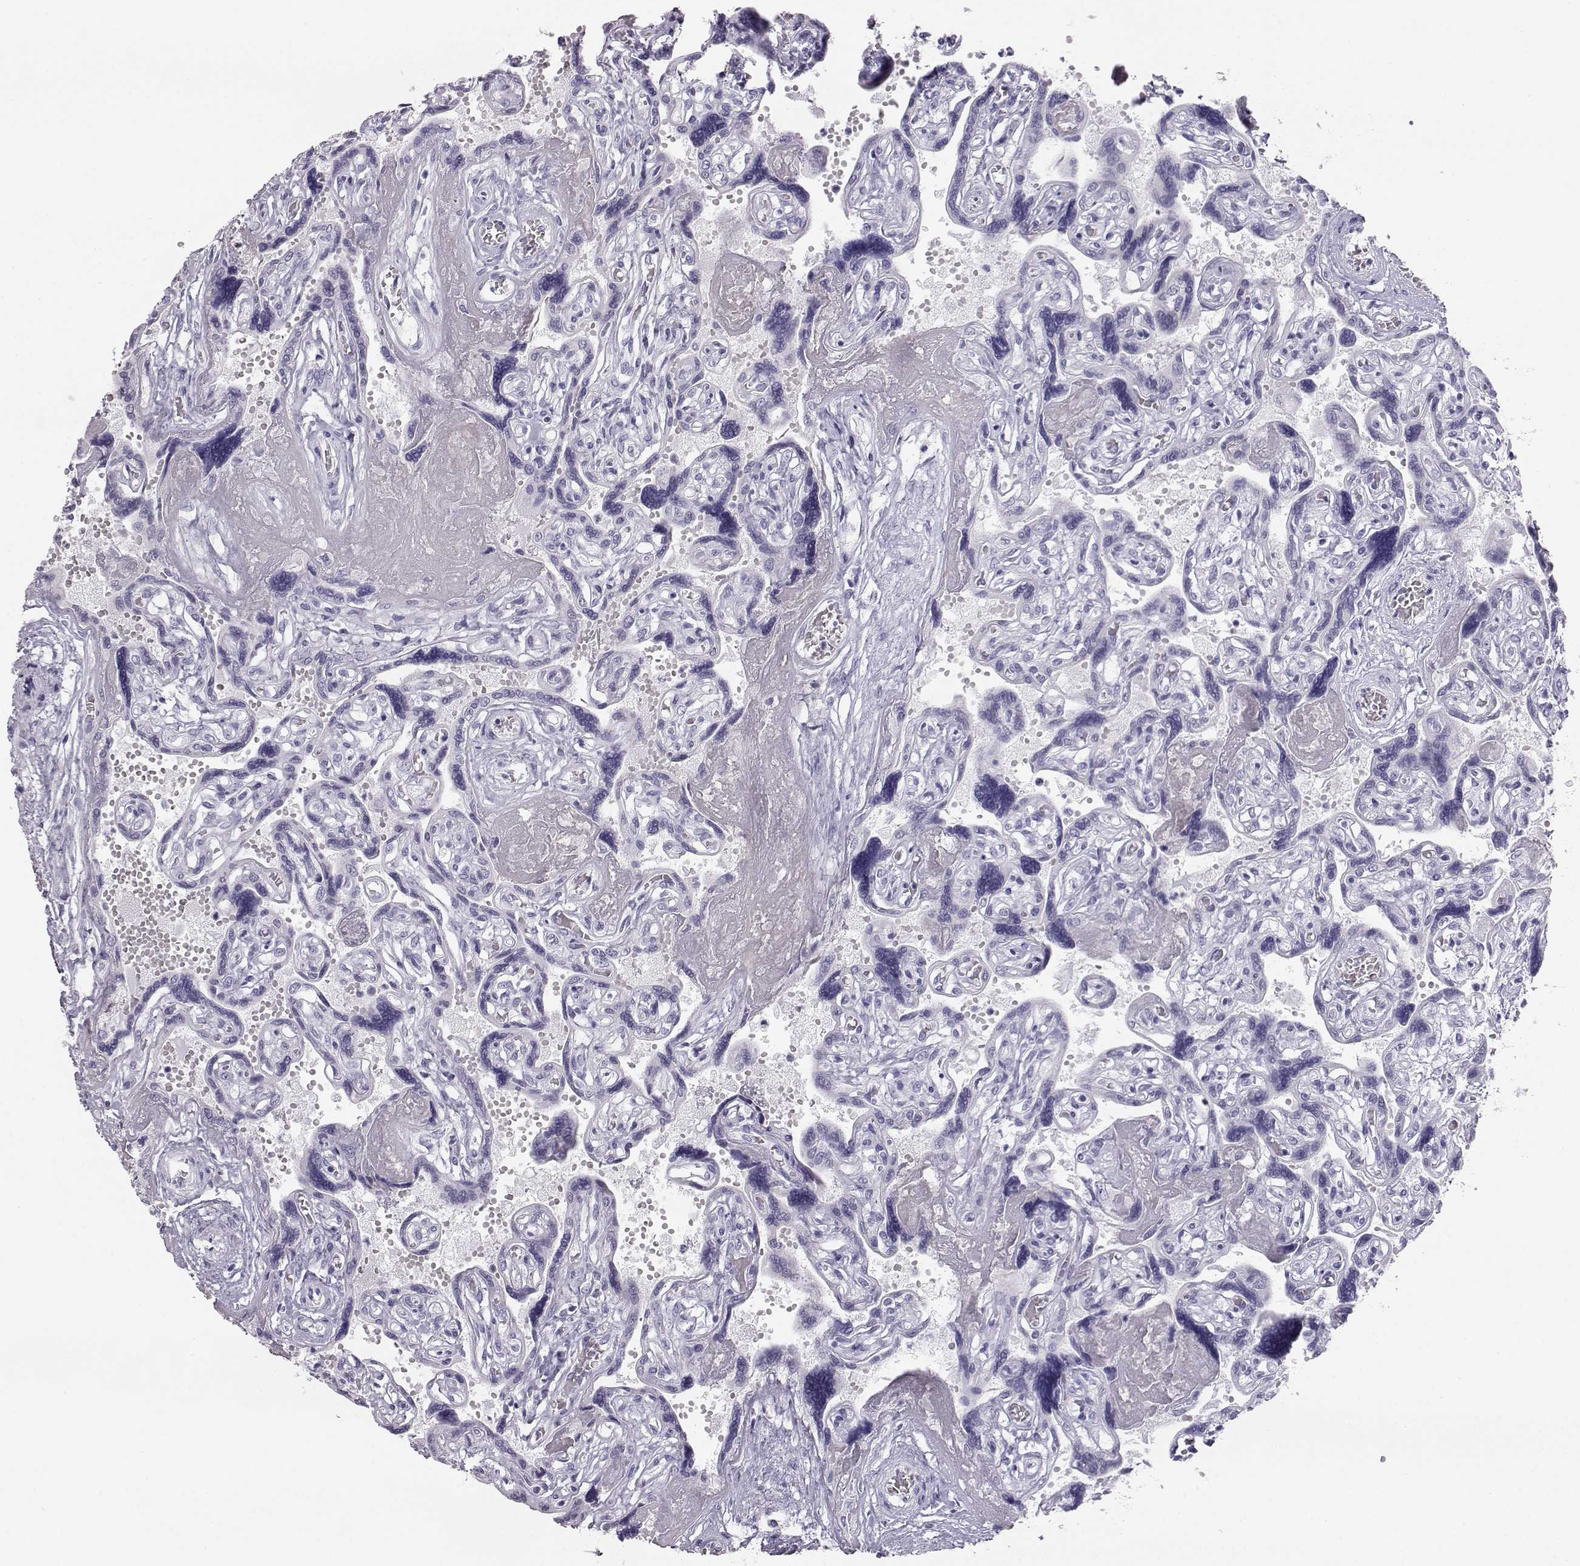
{"staining": {"intensity": "negative", "quantity": "none", "location": "none"}, "tissue": "placenta", "cell_type": "Decidual cells", "image_type": "normal", "snomed": [{"axis": "morphology", "description": "Normal tissue, NOS"}, {"axis": "topography", "description": "Placenta"}], "caption": "The immunohistochemistry photomicrograph has no significant positivity in decidual cells of placenta.", "gene": "ITLN1", "patient": {"sex": "female", "age": 32}}